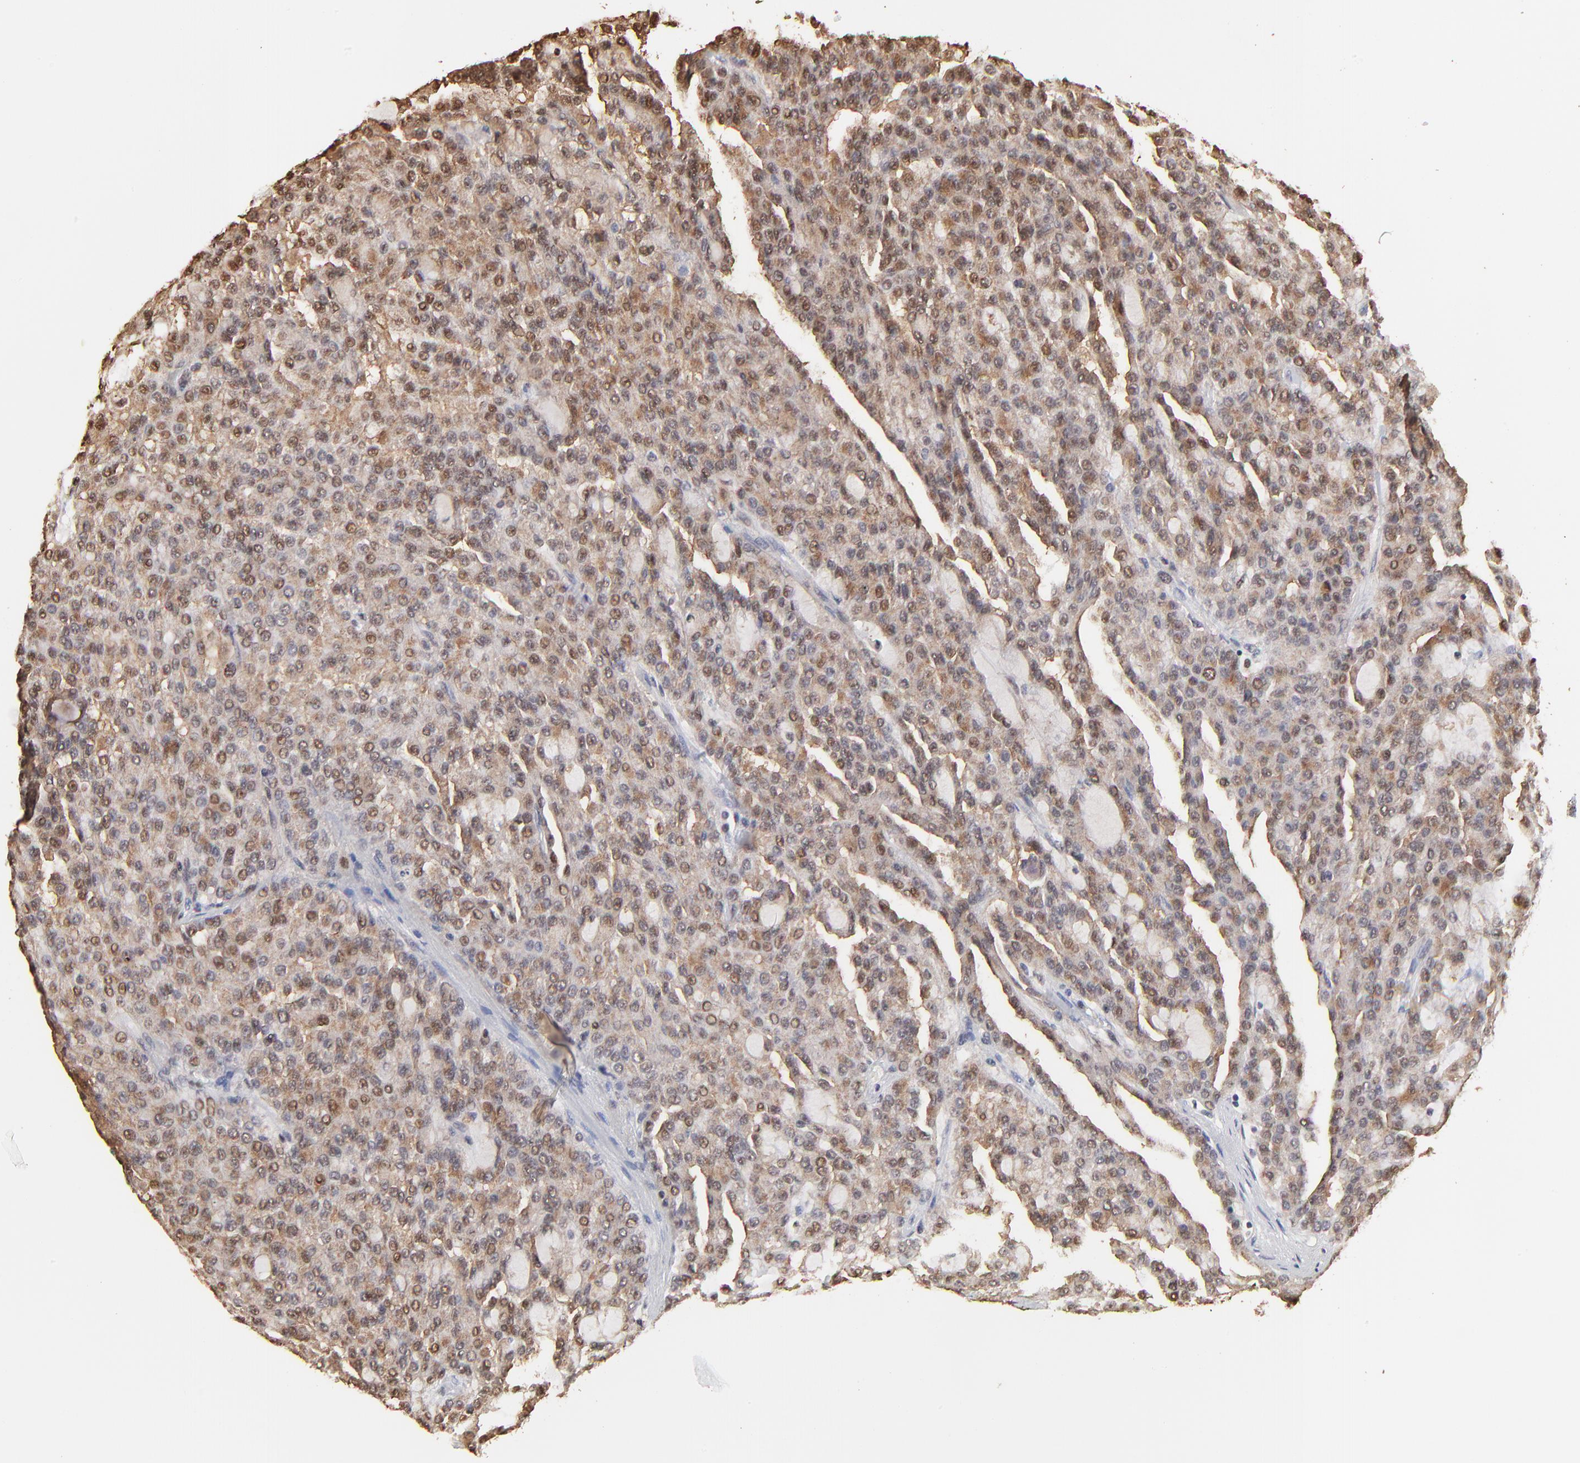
{"staining": {"intensity": "moderate", "quantity": "25%-75%", "location": "nuclear"}, "tissue": "renal cancer", "cell_type": "Tumor cells", "image_type": "cancer", "snomed": [{"axis": "morphology", "description": "Adenocarcinoma, NOS"}, {"axis": "topography", "description": "Kidney"}], "caption": "Protein expression analysis of human renal cancer reveals moderate nuclear positivity in about 25%-75% of tumor cells.", "gene": "BIRC5", "patient": {"sex": "male", "age": 63}}